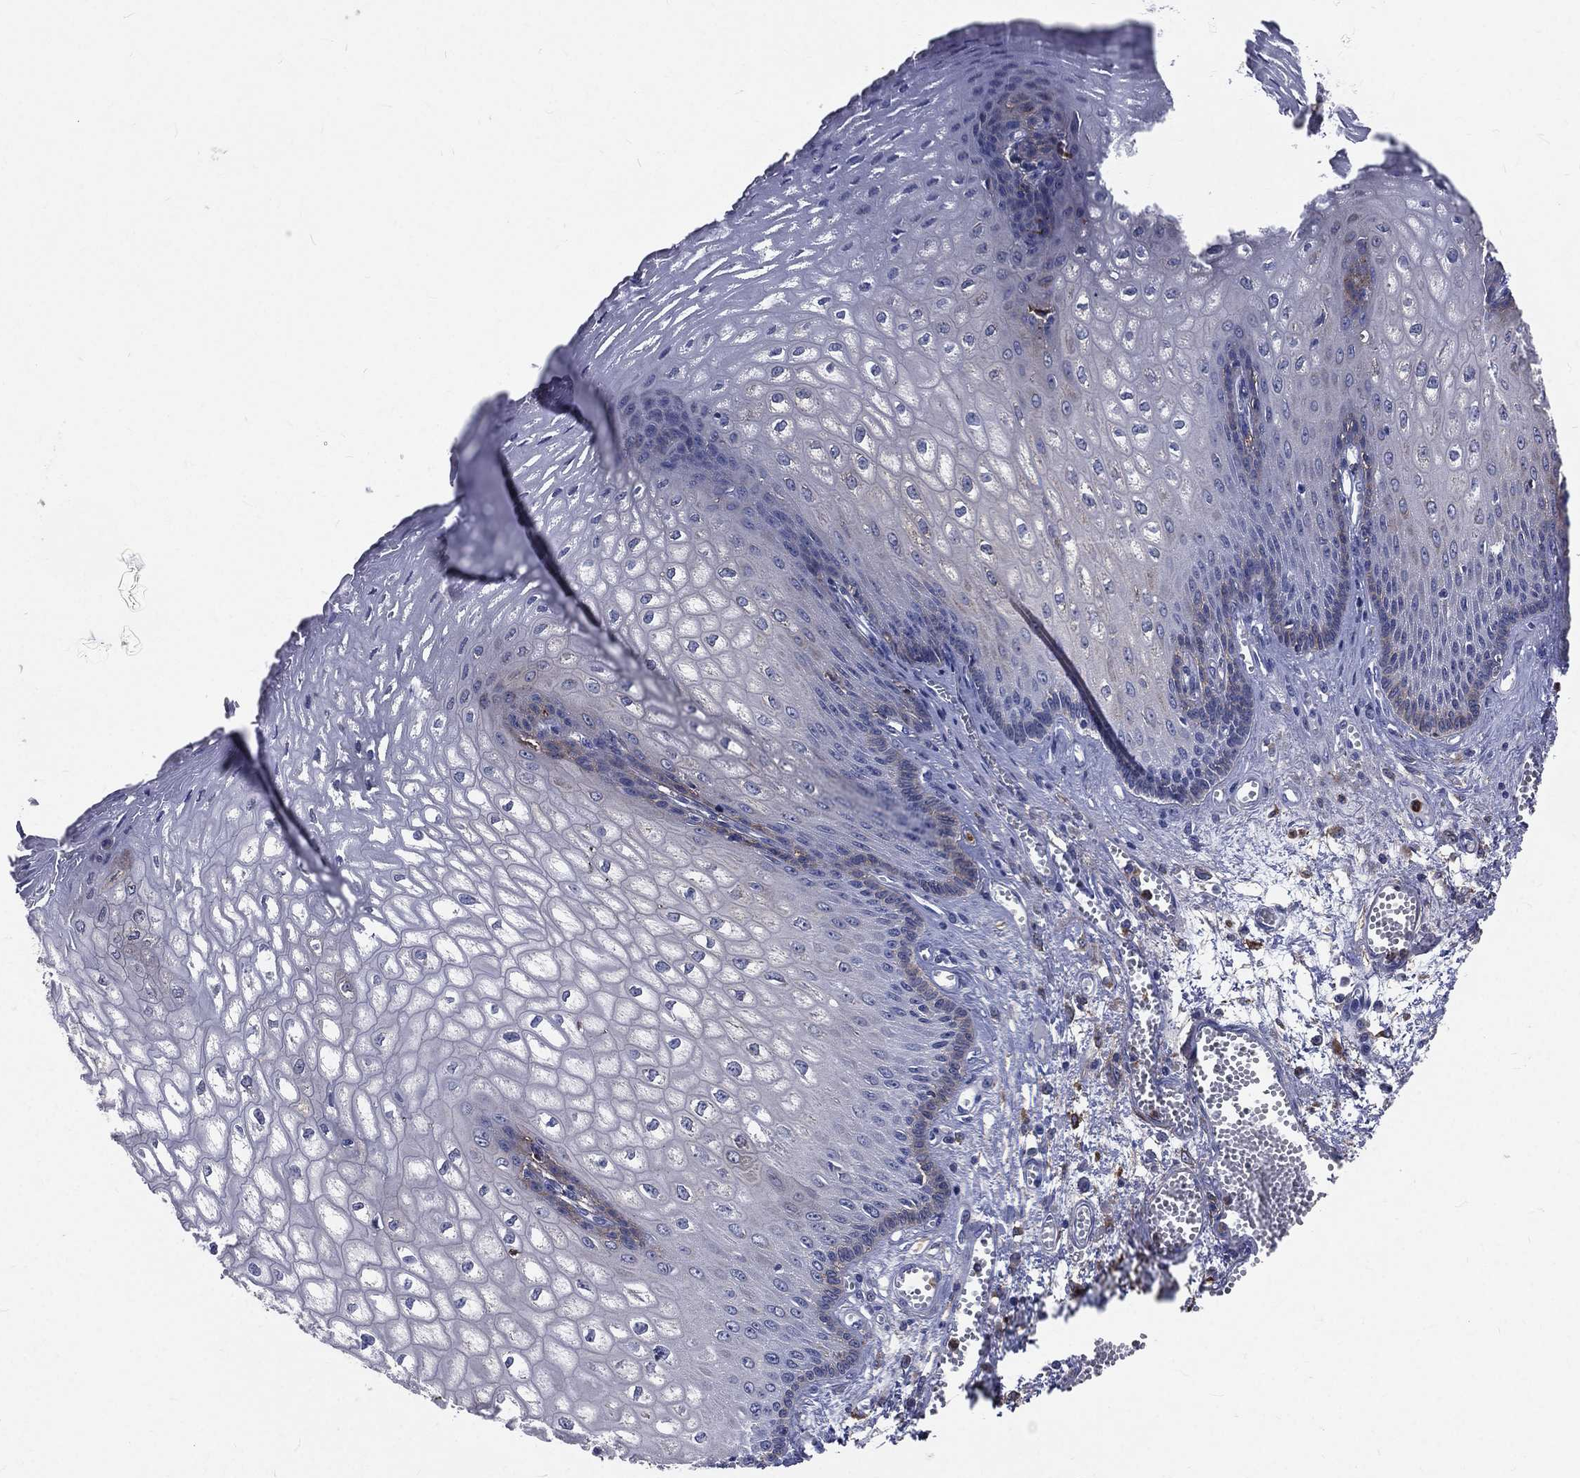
{"staining": {"intensity": "negative", "quantity": "none", "location": "none"}, "tissue": "esophagus", "cell_type": "Squamous epithelial cells", "image_type": "normal", "snomed": [{"axis": "morphology", "description": "Normal tissue, NOS"}, {"axis": "topography", "description": "Esophagus"}], "caption": "A high-resolution micrograph shows immunohistochemistry (IHC) staining of unremarkable esophagus, which exhibits no significant positivity in squamous epithelial cells. (DAB immunohistochemistry with hematoxylin counter stain).", "gene": "BASP1", "patient": {"sex": "male", "age": 58}}